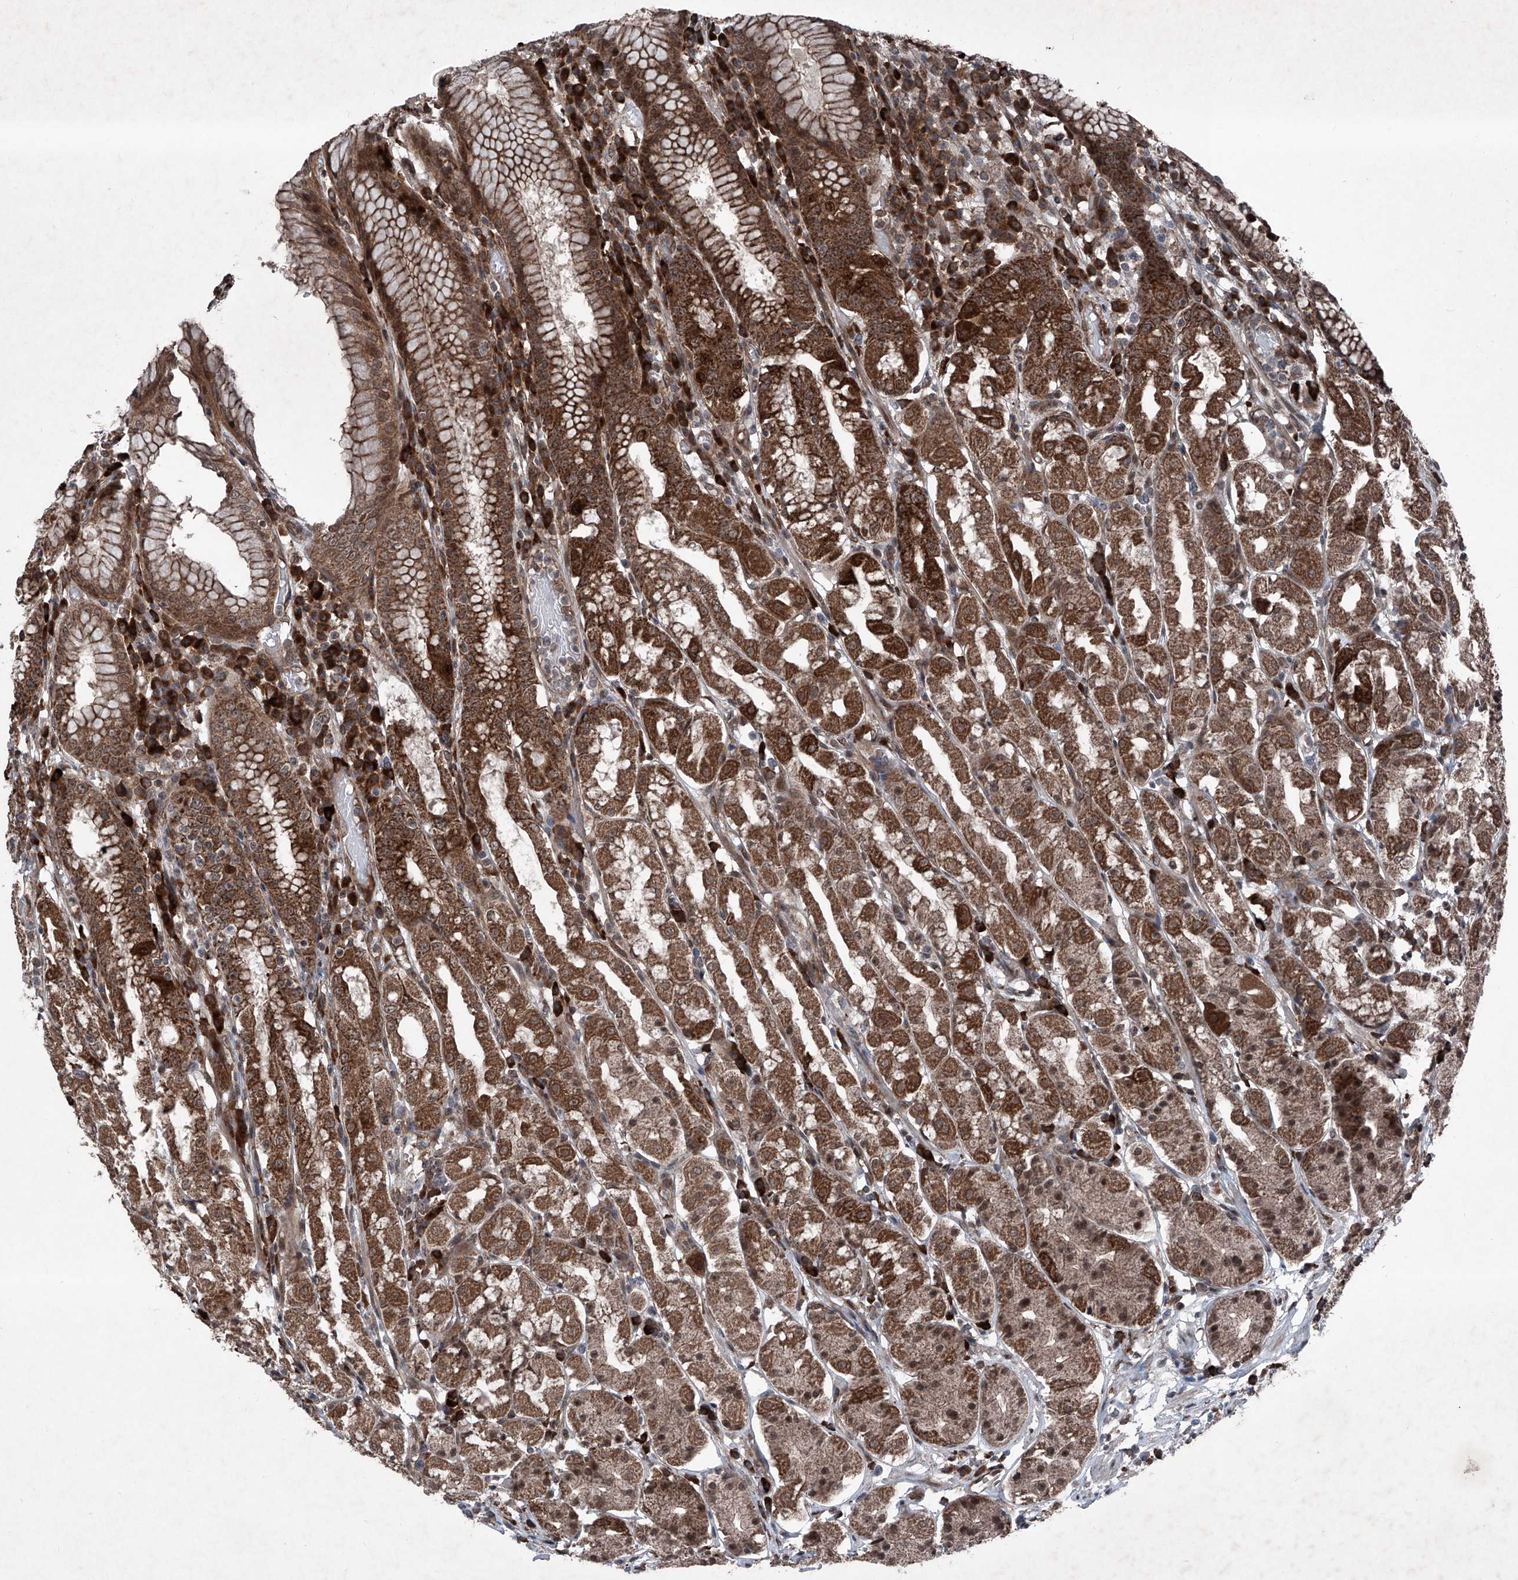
{"staining": {"intensity": "strong", "quantity": ">75%", "location": "cytoplasmic/membranous,nuclear"}, "tissue": "stomach", "cell_type": "Glandular cells", "image_type": "normal", "snomed": [{"axis": "morphology", "description": "Normal tissue, NOS"}, {"axis": "topography", "description": "Stomach"}, {"axis": "topography", "description": "Stomach, lower"}], "caption": "Strong cytoplasmic/membranous,nuclear staining for a protein is seen in about >75% of glandular cells of unremarkable stomach using immunohistochemistry (IHC).", "gene": "COA7", "patient": {"sex": "female", "age": 56}}